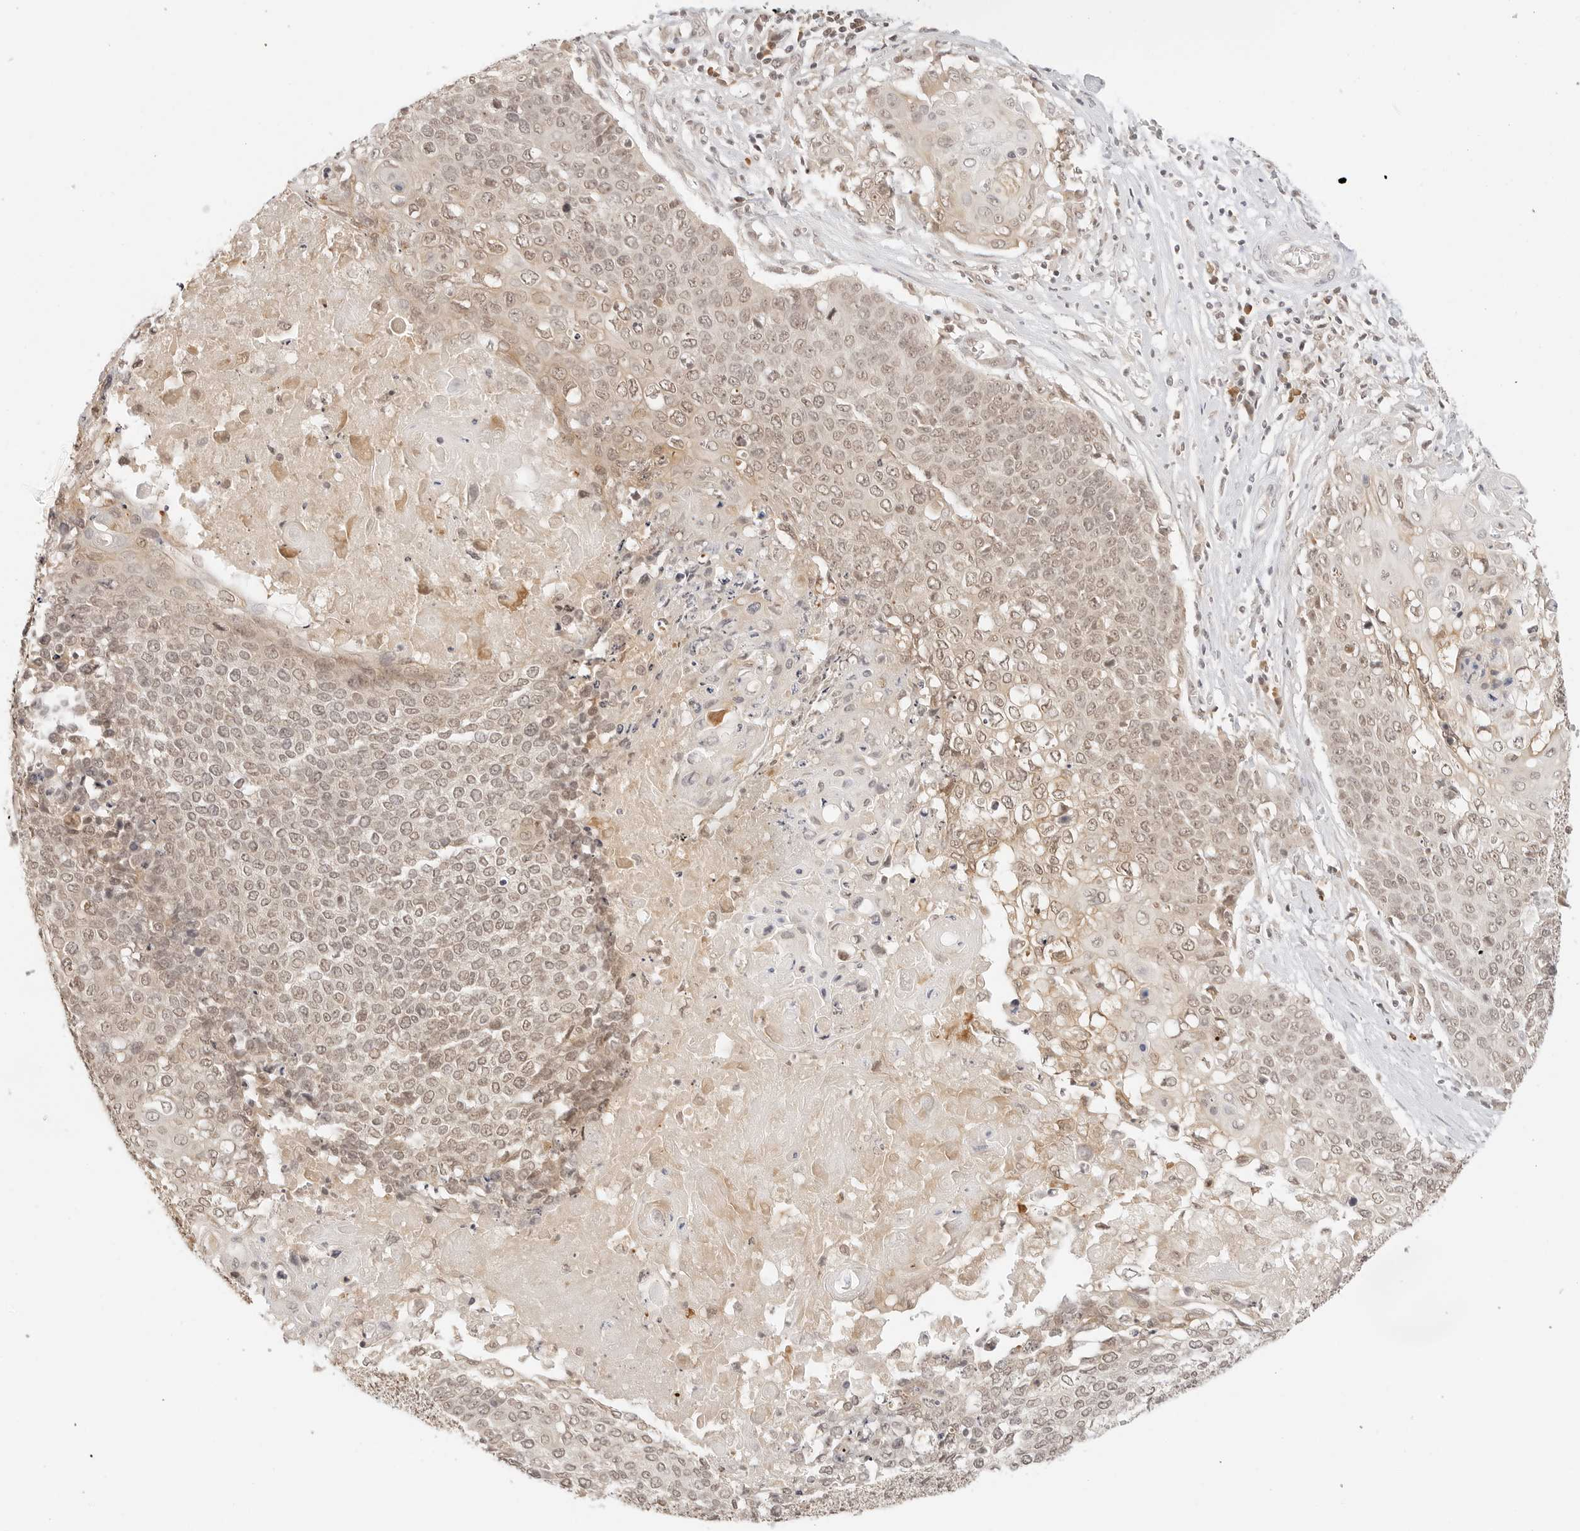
{"staining": {"intensity": "weak", "quantity": ">75%", "location": "cytoplasmic/membranous,nuclear"}, "tissue": "cervical cancer", "cell_type": "Tumor cells", "image_type": "cancer", "snomed": [{"axis": "morphology", "description": "Squamous cell carcinoma, NOS"}, {"axis": "topography", "description": "Cervix"}], "caption": "Protein staining of squamous cell carcinoma (cervical) tissue reveals weak cytoplasmic/membranous and nuclear expression in about >75% of tumor cells. The staining is performed using DAB (3,3'-diaminobenzidine) brown chromogen to label protein expression. The nuclei are counter-stained blue using hematoxylin.", "gene": "SEPTIN4", "patient": {"sex": "female", "age": 39}}